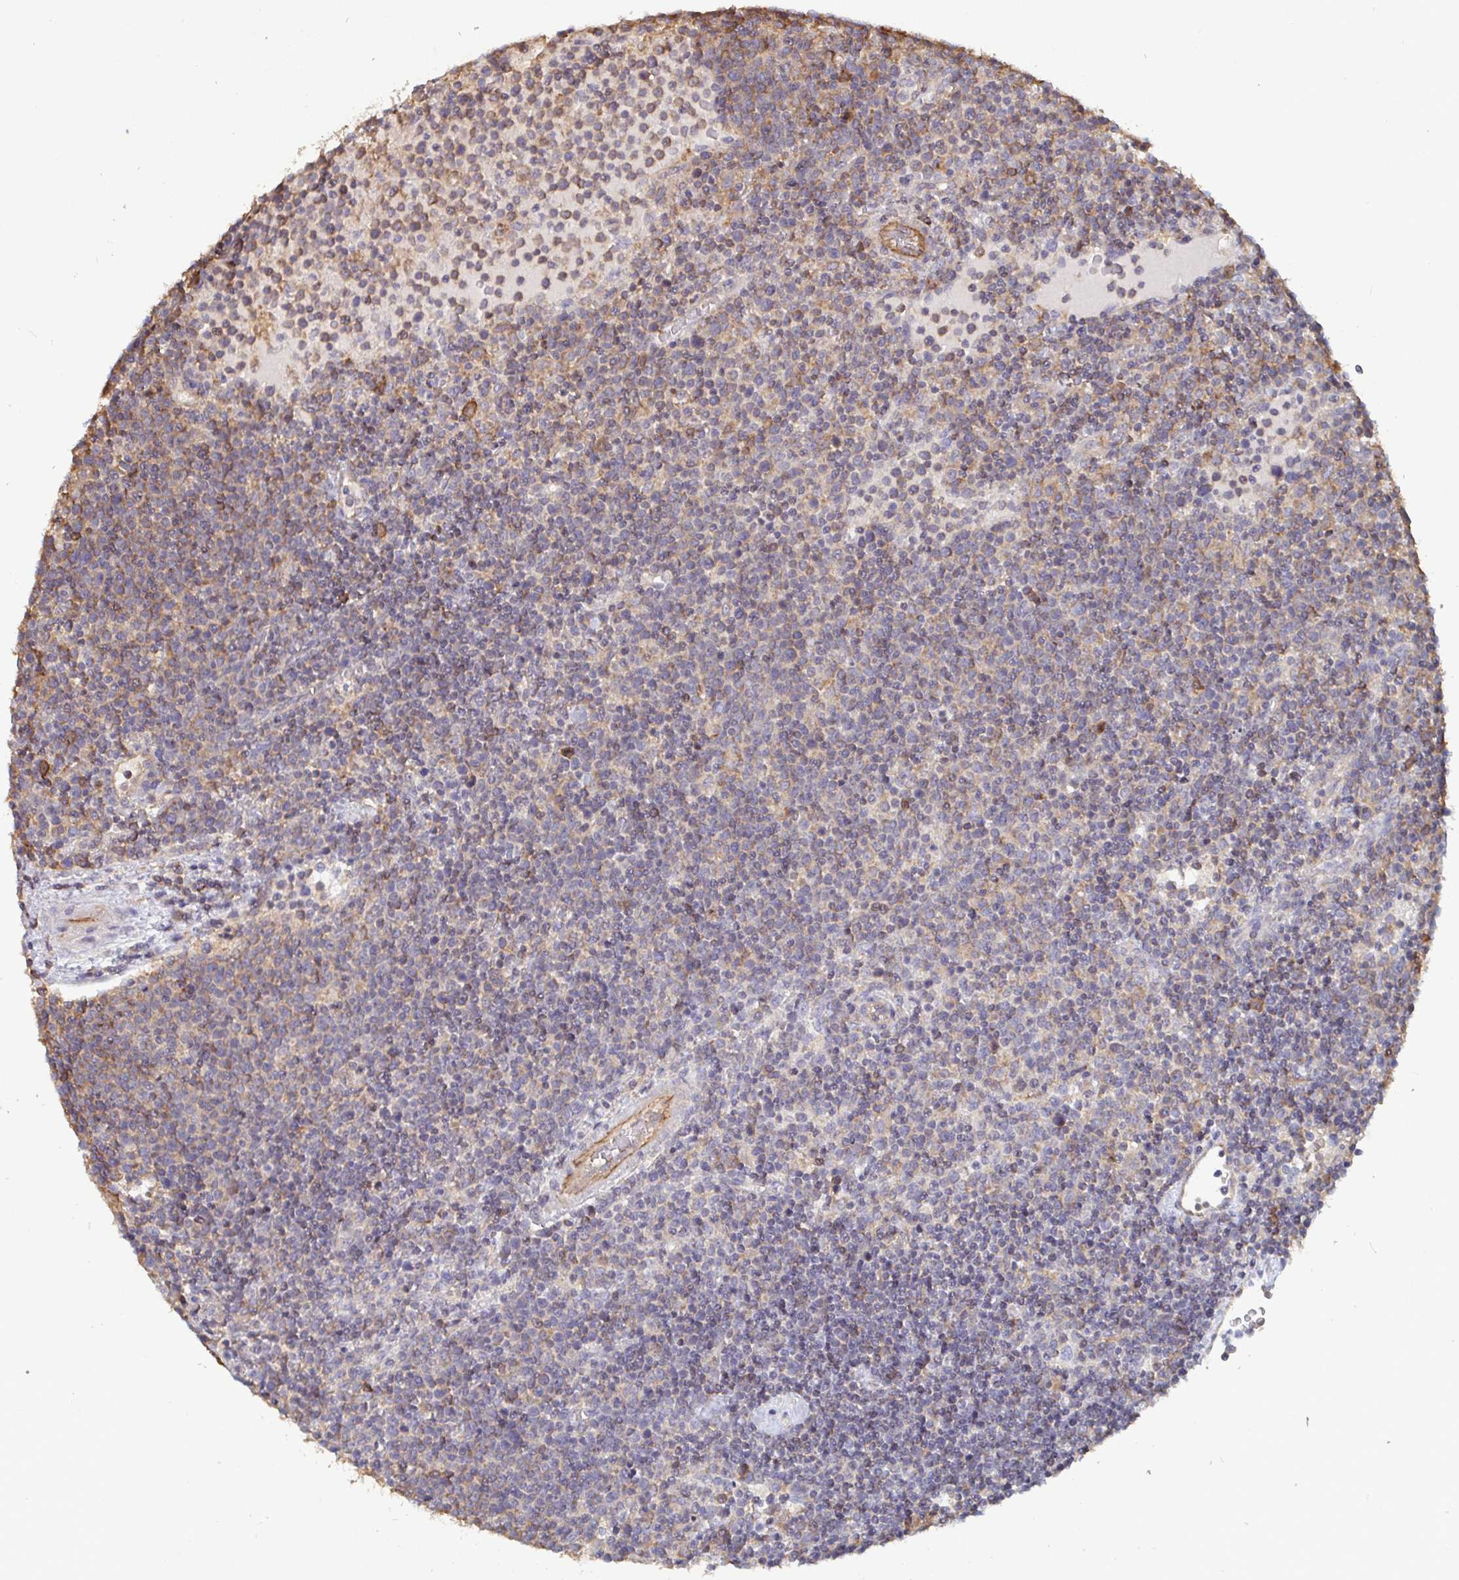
{"staining": {"intensity": "negative", "quantity": "none", "location": "none"}, "tissue": "lymphoma", "cell_type": "Tumor cells", "image_type": "cancer", "snomed": [{"axis": "morphology", "description": "Malignant lymphoma, non-Hodgkin's type, High grade"}, {"axis": "topography", "description": "Lymph node"}], "caption": "DAB (3,3'-diaminobenzidine) immunohistochemical staining of human lymphoma displays no significant staining in tumor cells.", "gene": "ISCU", "patient": {"sex": "male", "age": 61}}